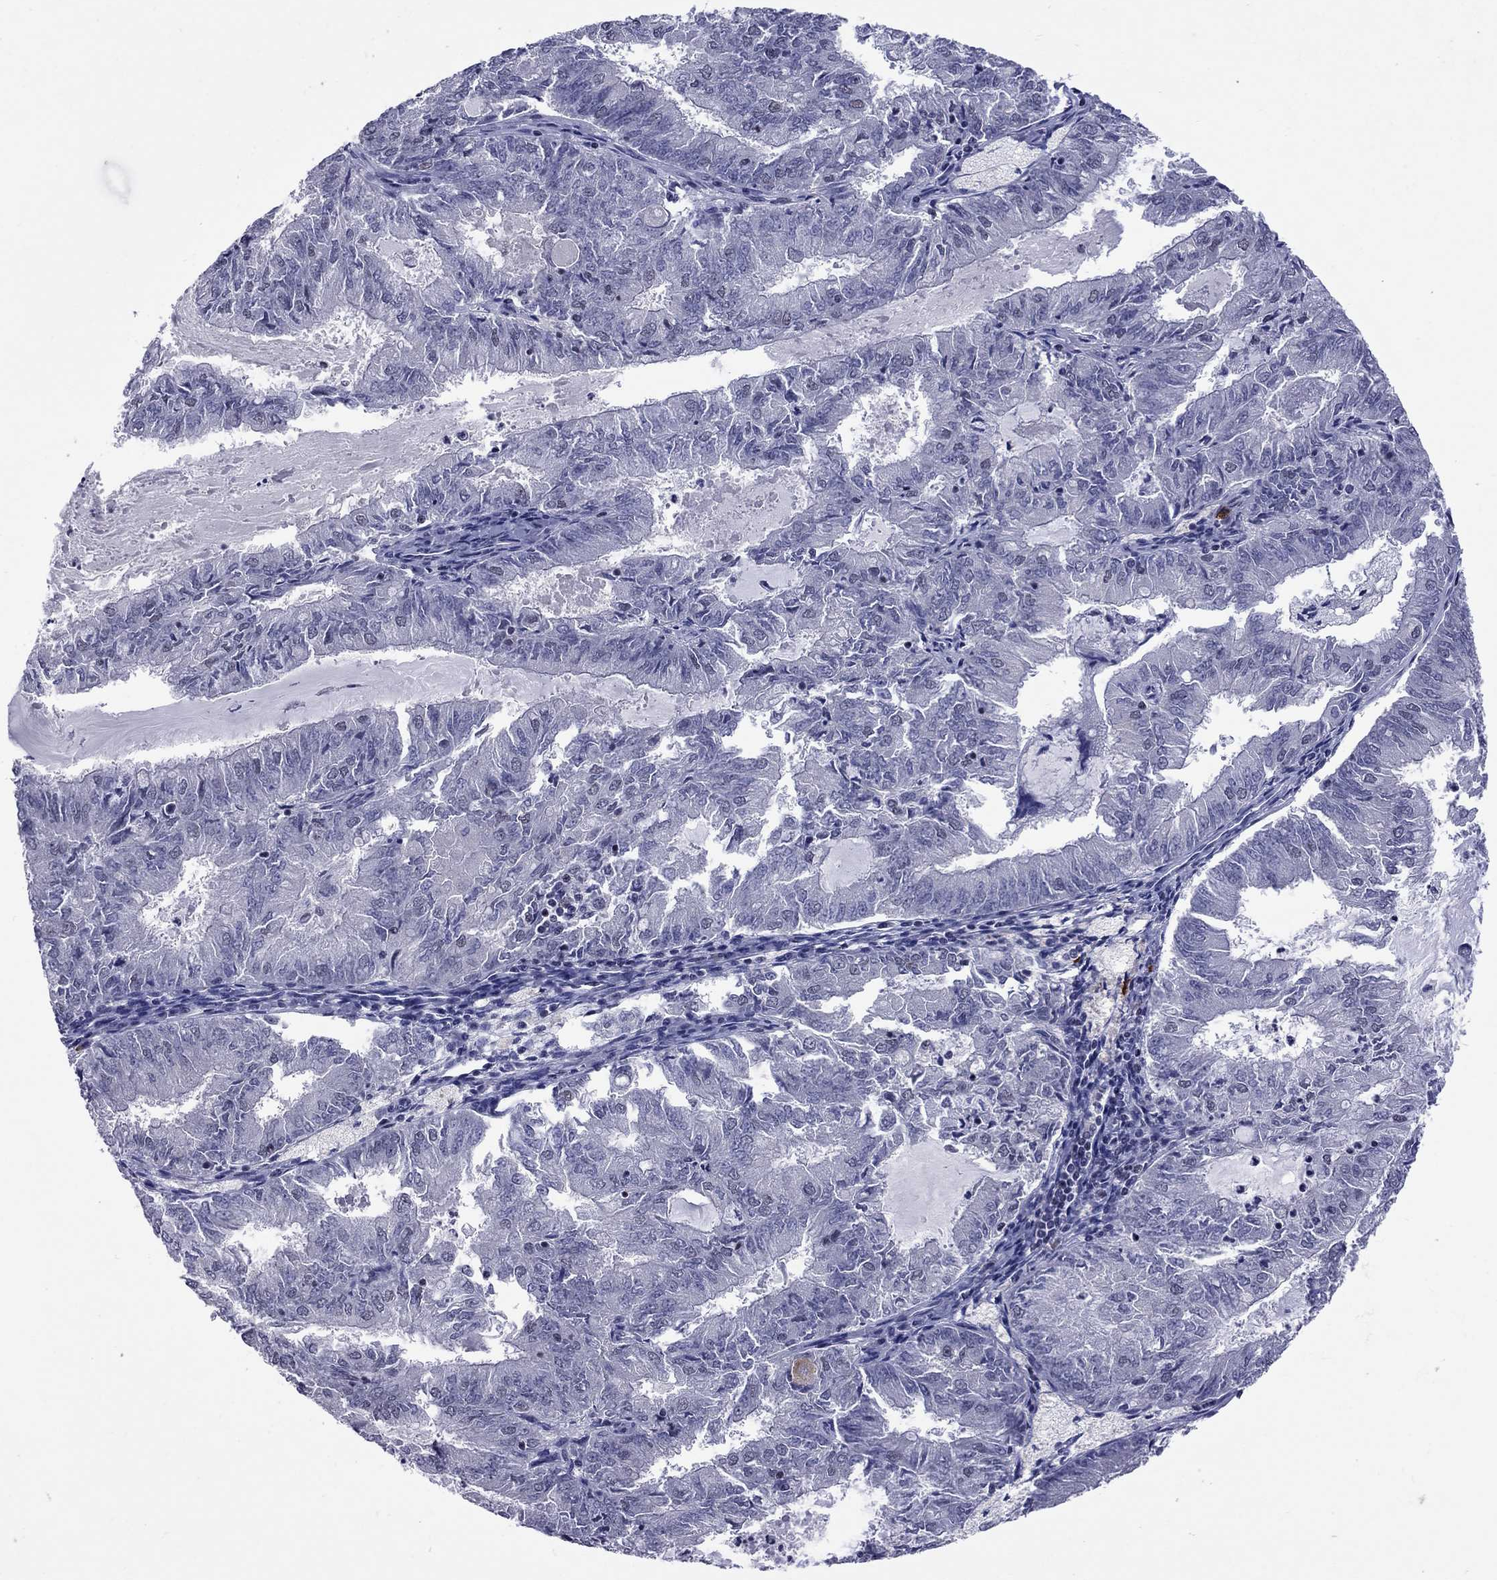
{"staining": {"intensity": "negative", "quantity": "none", "location": "none"}, "tissue": "endometrial cancer", "cell_type": "Tumor cells", "image_type": "cancer", "snomed": [{"axis": "morphology", "description": "Adenocarcinoma, NOS"}, {"axis": "topography", "description": "Endometrium"}], "caption": "An immunohistochemistry (IHC) photomicrograph of endometrial adenocarcinoma is shown. There is no staining in tumor cells of endometrial adenocarcinoma.", "gene": "TAF9", "patient": {"sex": "female", "age": 57}}